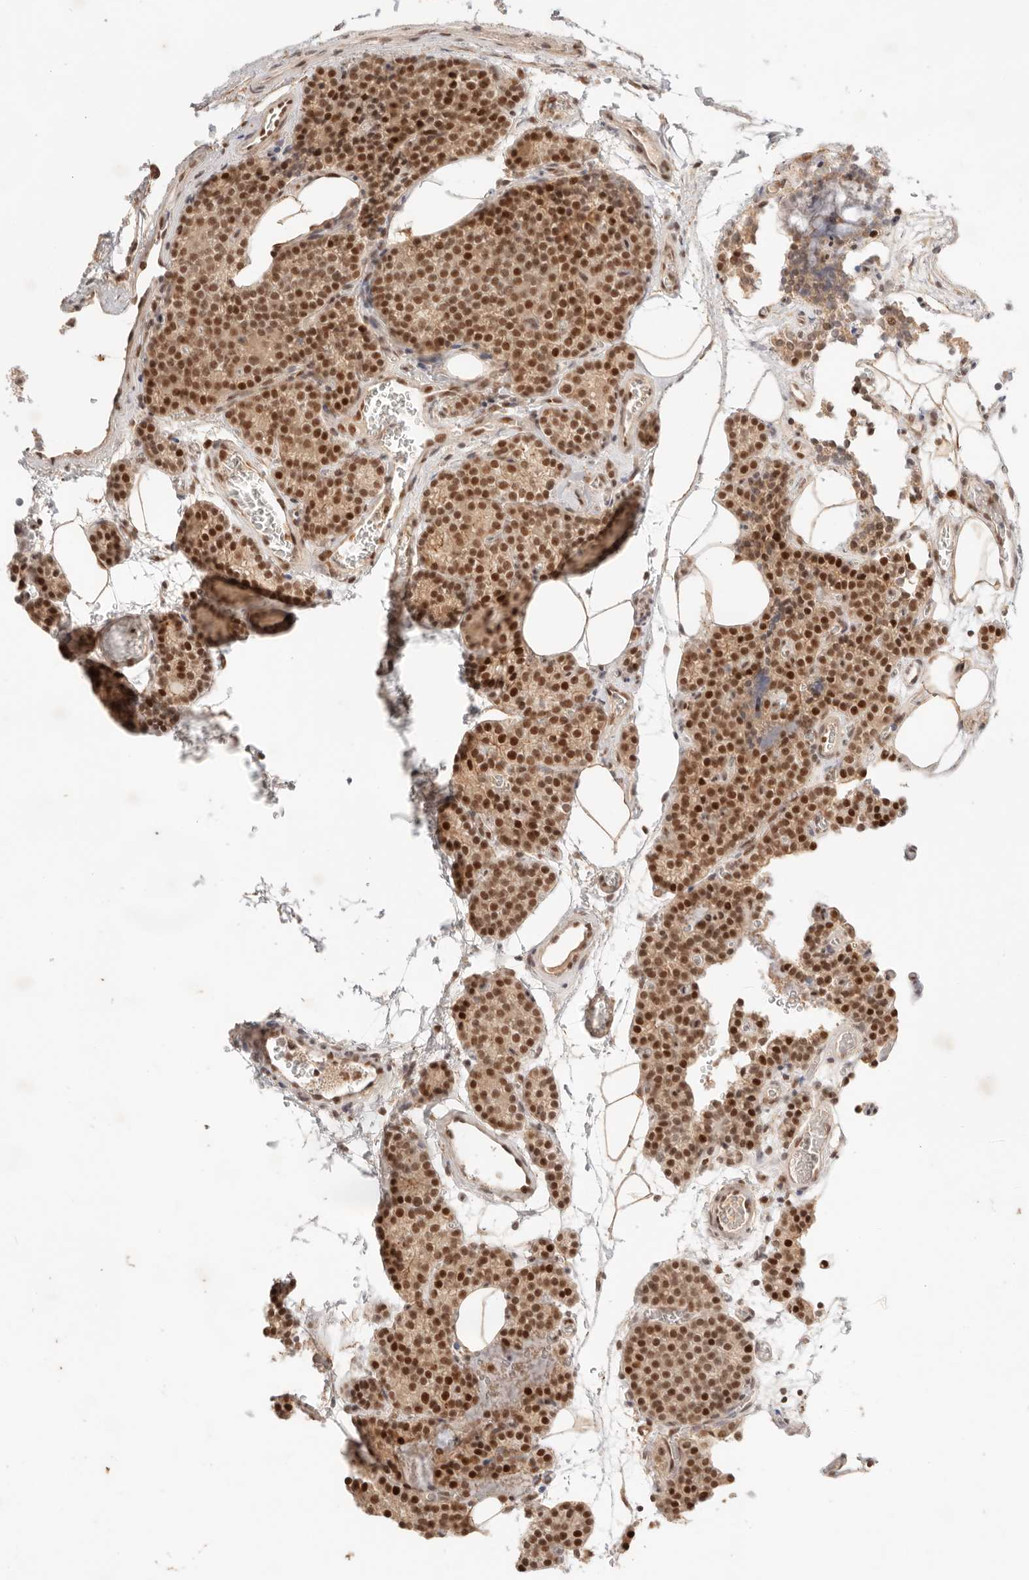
{"staining": {"intensity": "strong", "quantity": ">75%", "location": "nuclear"}, "tissue": "parathyroid gland", "cell_type": "Glandular cells", "image_type": "normal", "snomed": [{"axis": "morphology", "description": "Normal tissue, NOS"}, {"axis": "topography", "description": "Parathyroid gland"}], "caption": "Human parathyroid gland stained with a brown dye displays strong nuclear positive staining in approximately >75% of glandular cells.", "gene": "GTF2E2", "patient": {"sex": "female", "age": 64}}